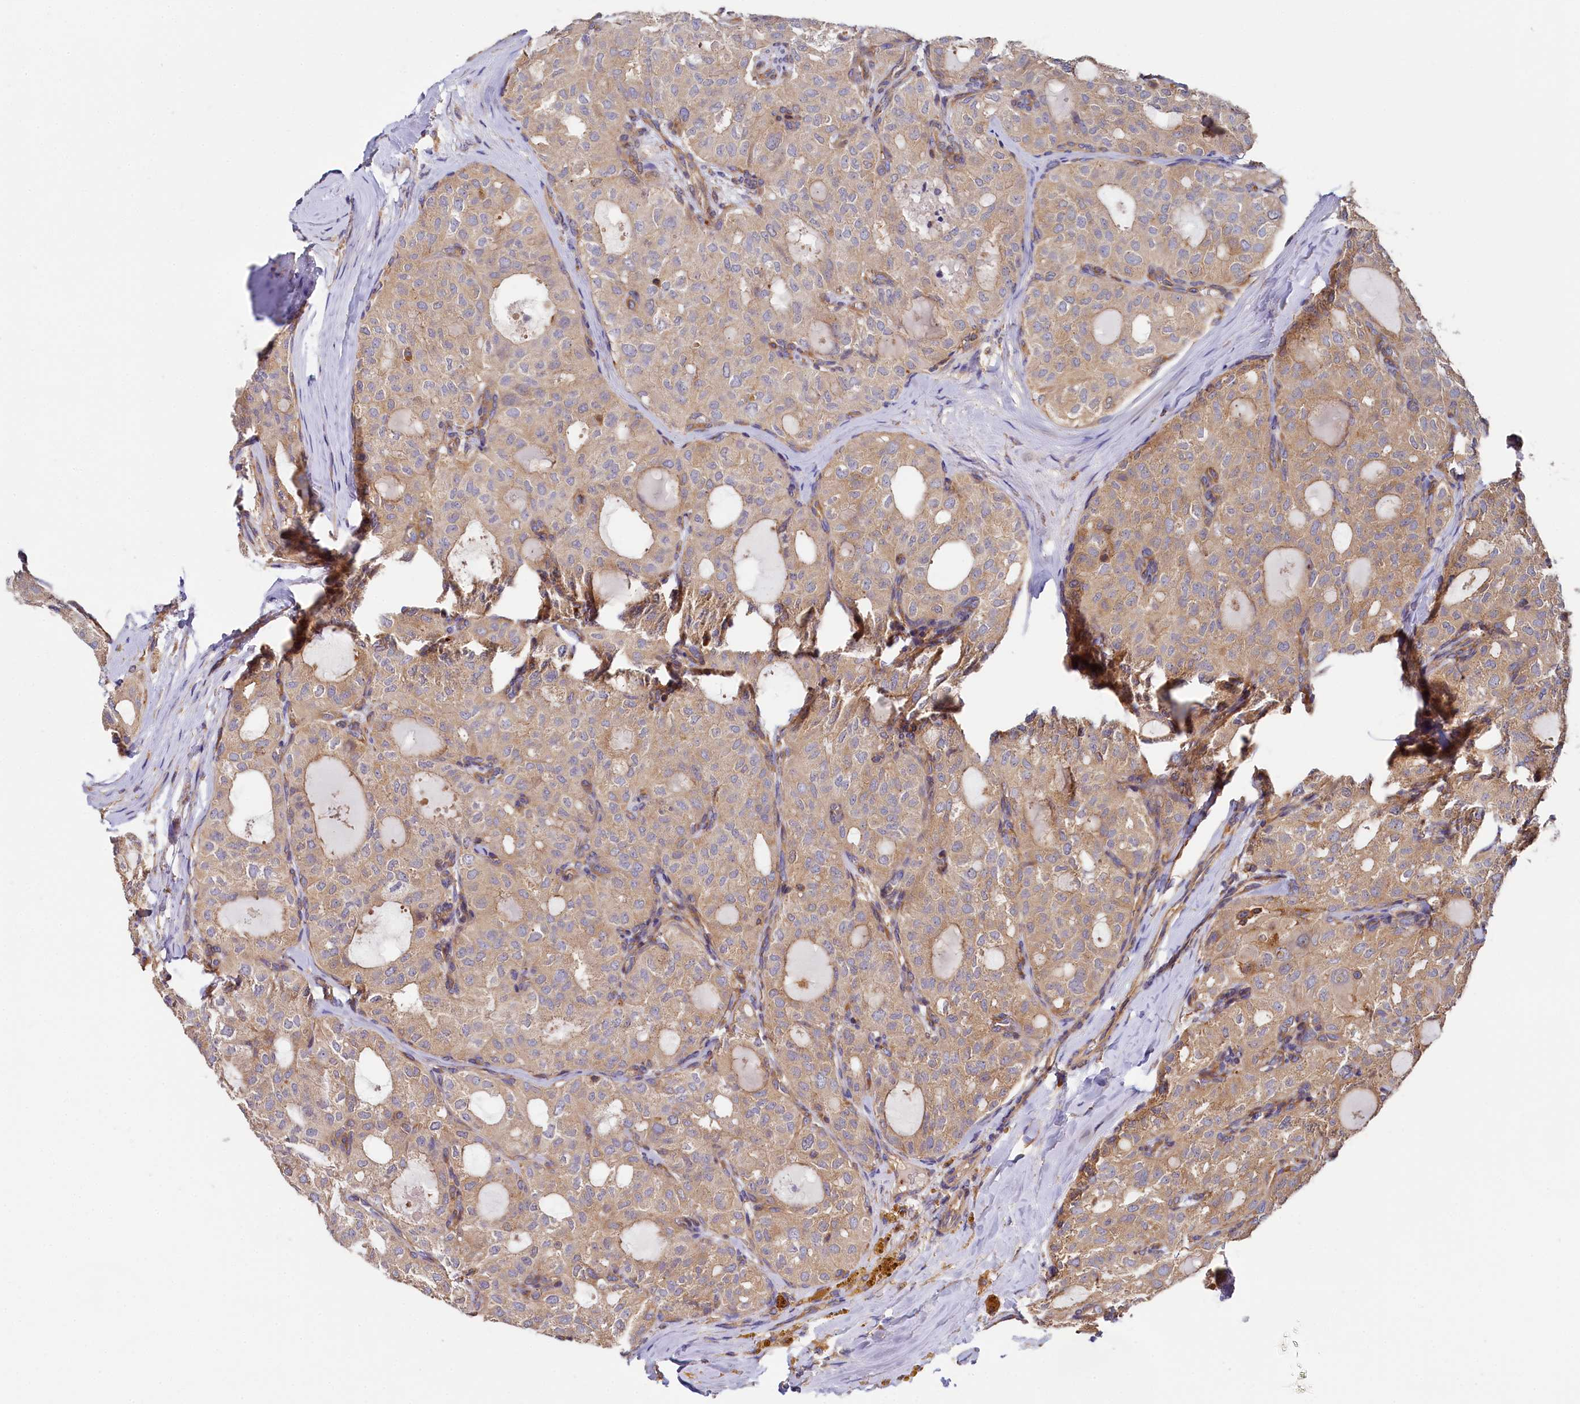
{"staining": {"intensity": "moderate", "quantity": "<25%", "location": "cytoplasmic/membranous"}, "tissue": "thyroid cancer", "cell_type": "Tumor cells", "image_type": "cancer", "snomed": [{"axis": "morphology", "description": "Follicular adenoma carcinoma, NOS"}, {"axis": "topography", "description": "Thyroid gland"}], "caption": "Immunohistochemistry of human thyroid follicular adenoma carcinoma shows low levels of moderate cytoplasmic/membranous expression in approximately <25% of tumor cells. Immunohistochemistry (ihc) stains the protein of interest in brown and the nuclei are stained blue.", "gene": "PPIP5K1", "patient": {"sex": "male", "age": 75}}